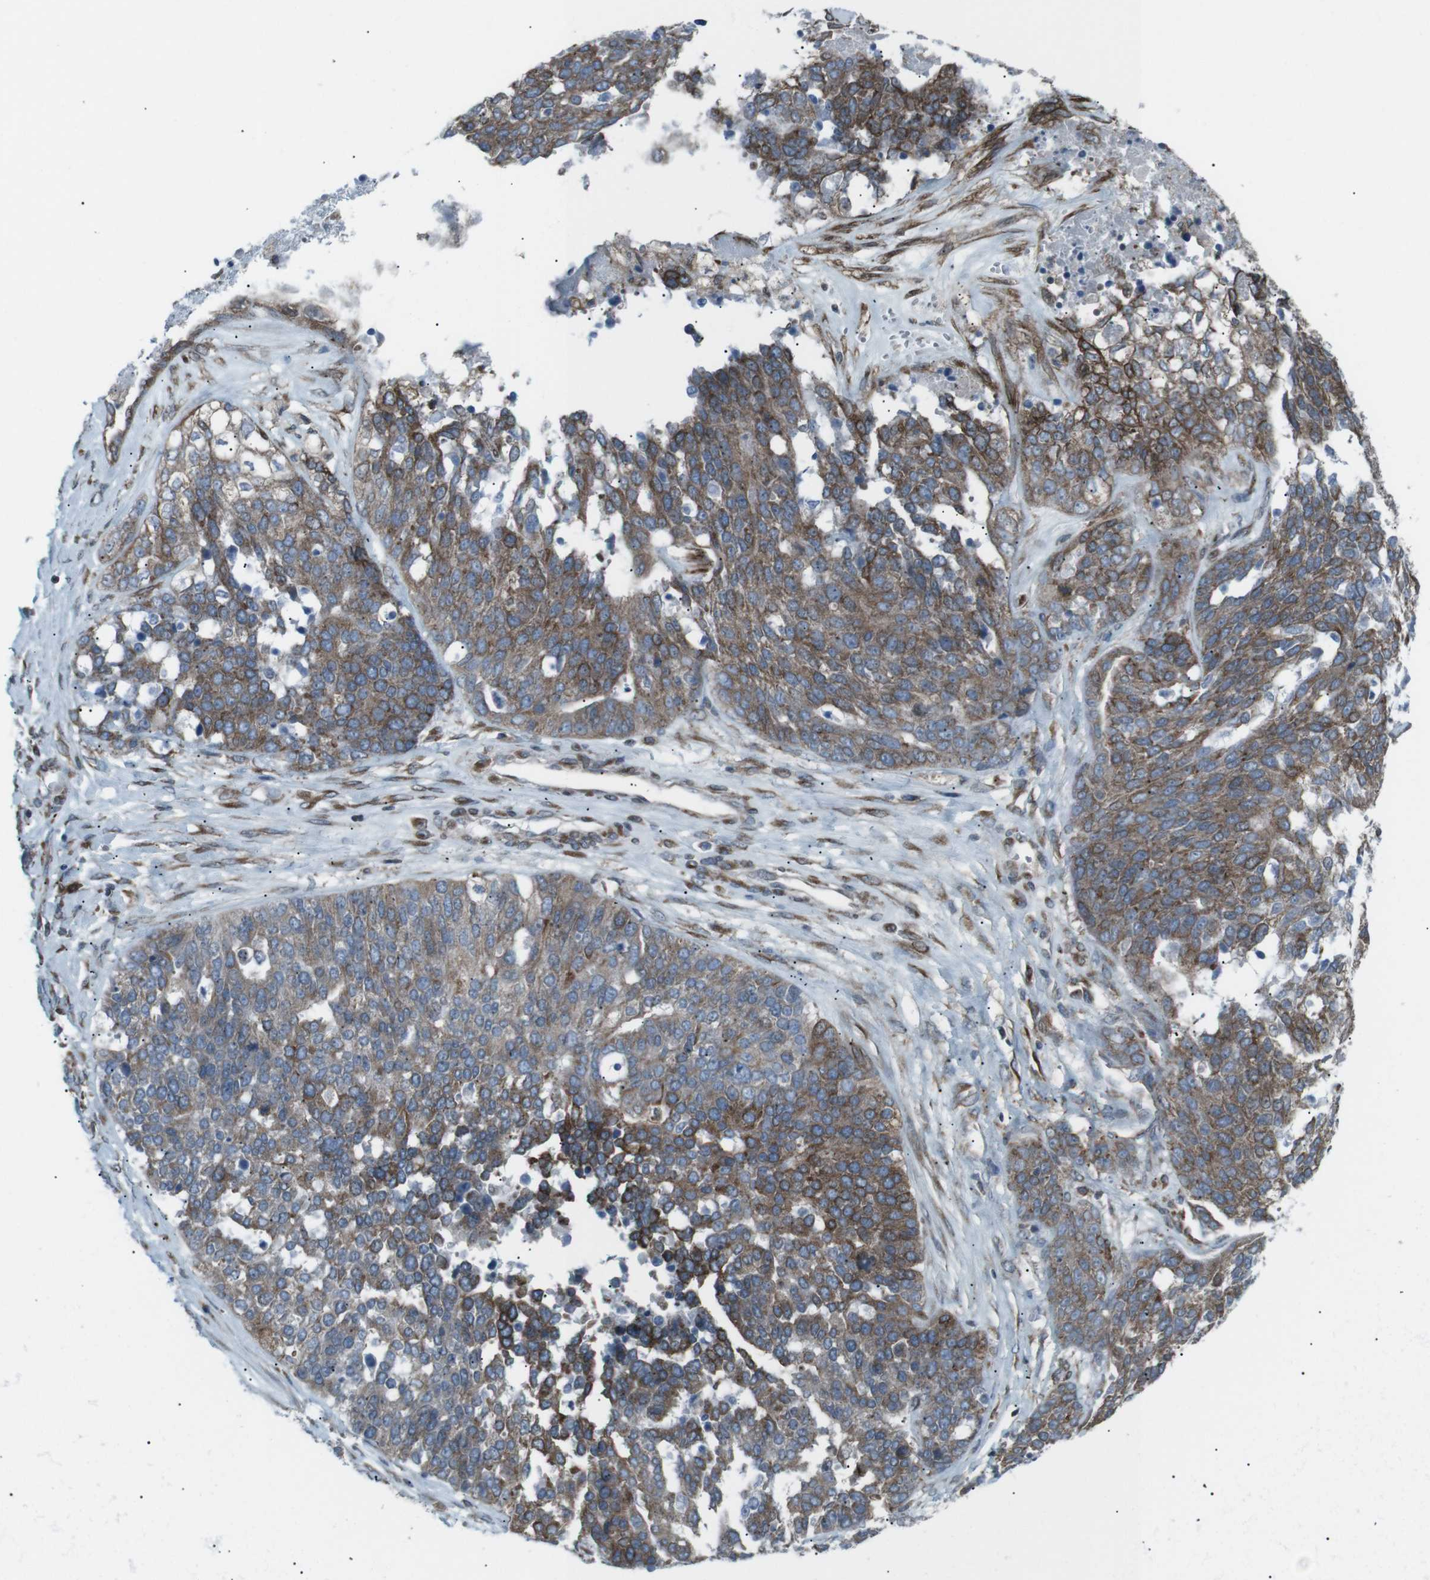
{"staining": {"intensity": "moderate", "quantity": ">75%", "location": "cytoplasmic/membranous"}, "tissue": "ovarian cancer", "cell_type": "Tumor cells", "image_type": "cancer", "snomed": [{"axis": "morphology", "description": "Cystadenocarcinoma, serous, NOS"}, {"axis": "topography", "description": "Ovary"}], "caption": "This micrograph exhibits IHC staining of ovarian serous cystadenocarcinoma, with medium moderate cytoplasmic/membranous positivity in about >75% of tumor cells.", "gene": "LNPK", "patient": {"sex": "female", "age": 44}}